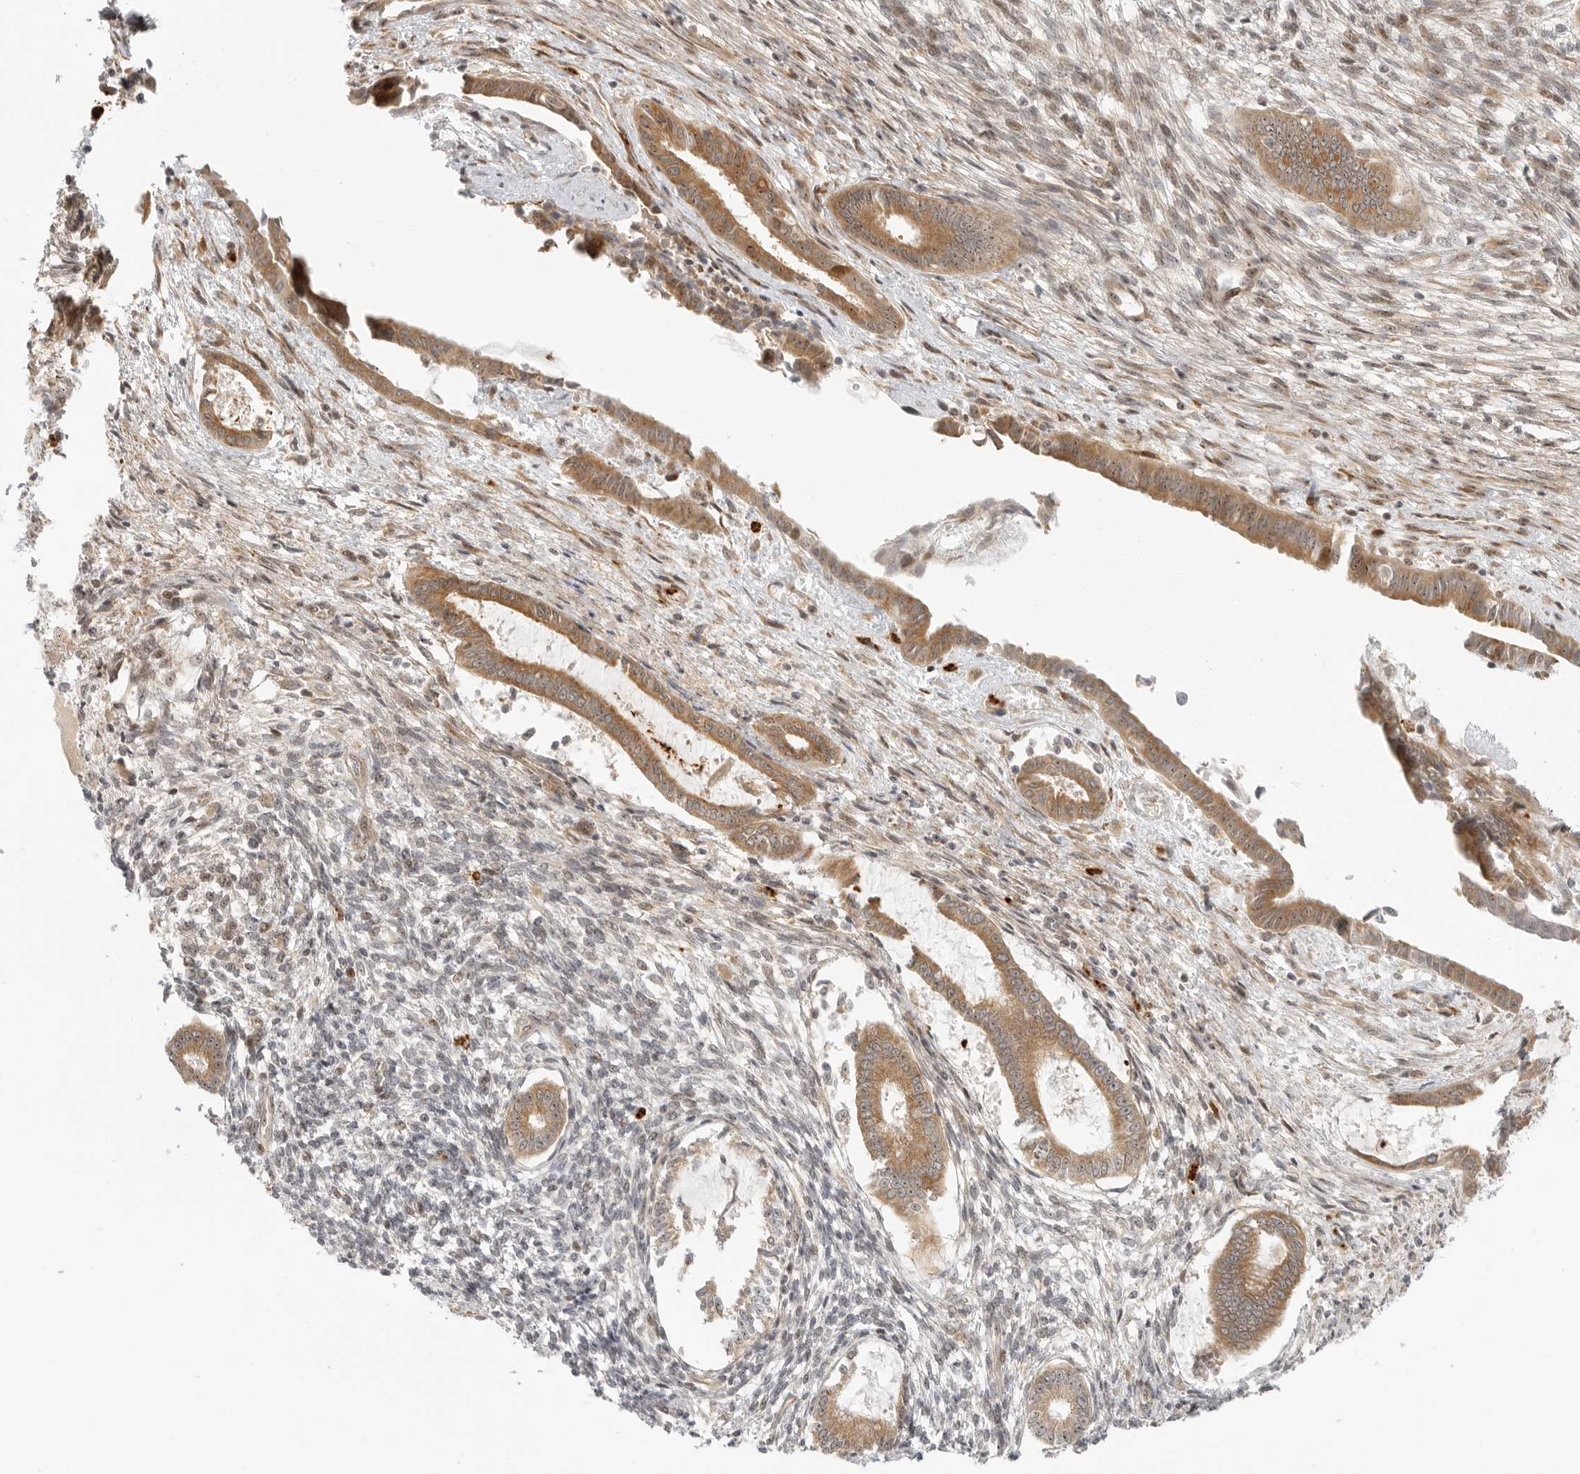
{"staining": {"intensity": "weak", "quantity": "25%-75%", "location": "cytoplasmic/membranous"}, "tissue": "endometrium", "cell_type": "Cells in endometrial stroma", "image_type": "normal", "snomed": [{"axis": "morphology", "description": "Normal tissue, NOS"}, {"axis": "topography", "description": "Endometrium"}], "caption": "Brown immunohistochemical staining in unremarkable human endometrium shows weak cytoplasmic/membranous expression in approximately 25%-75% of cells in endometrial stroma.", "gene": "DSCC1", "patient": {"sex": "female", "age": 56}}